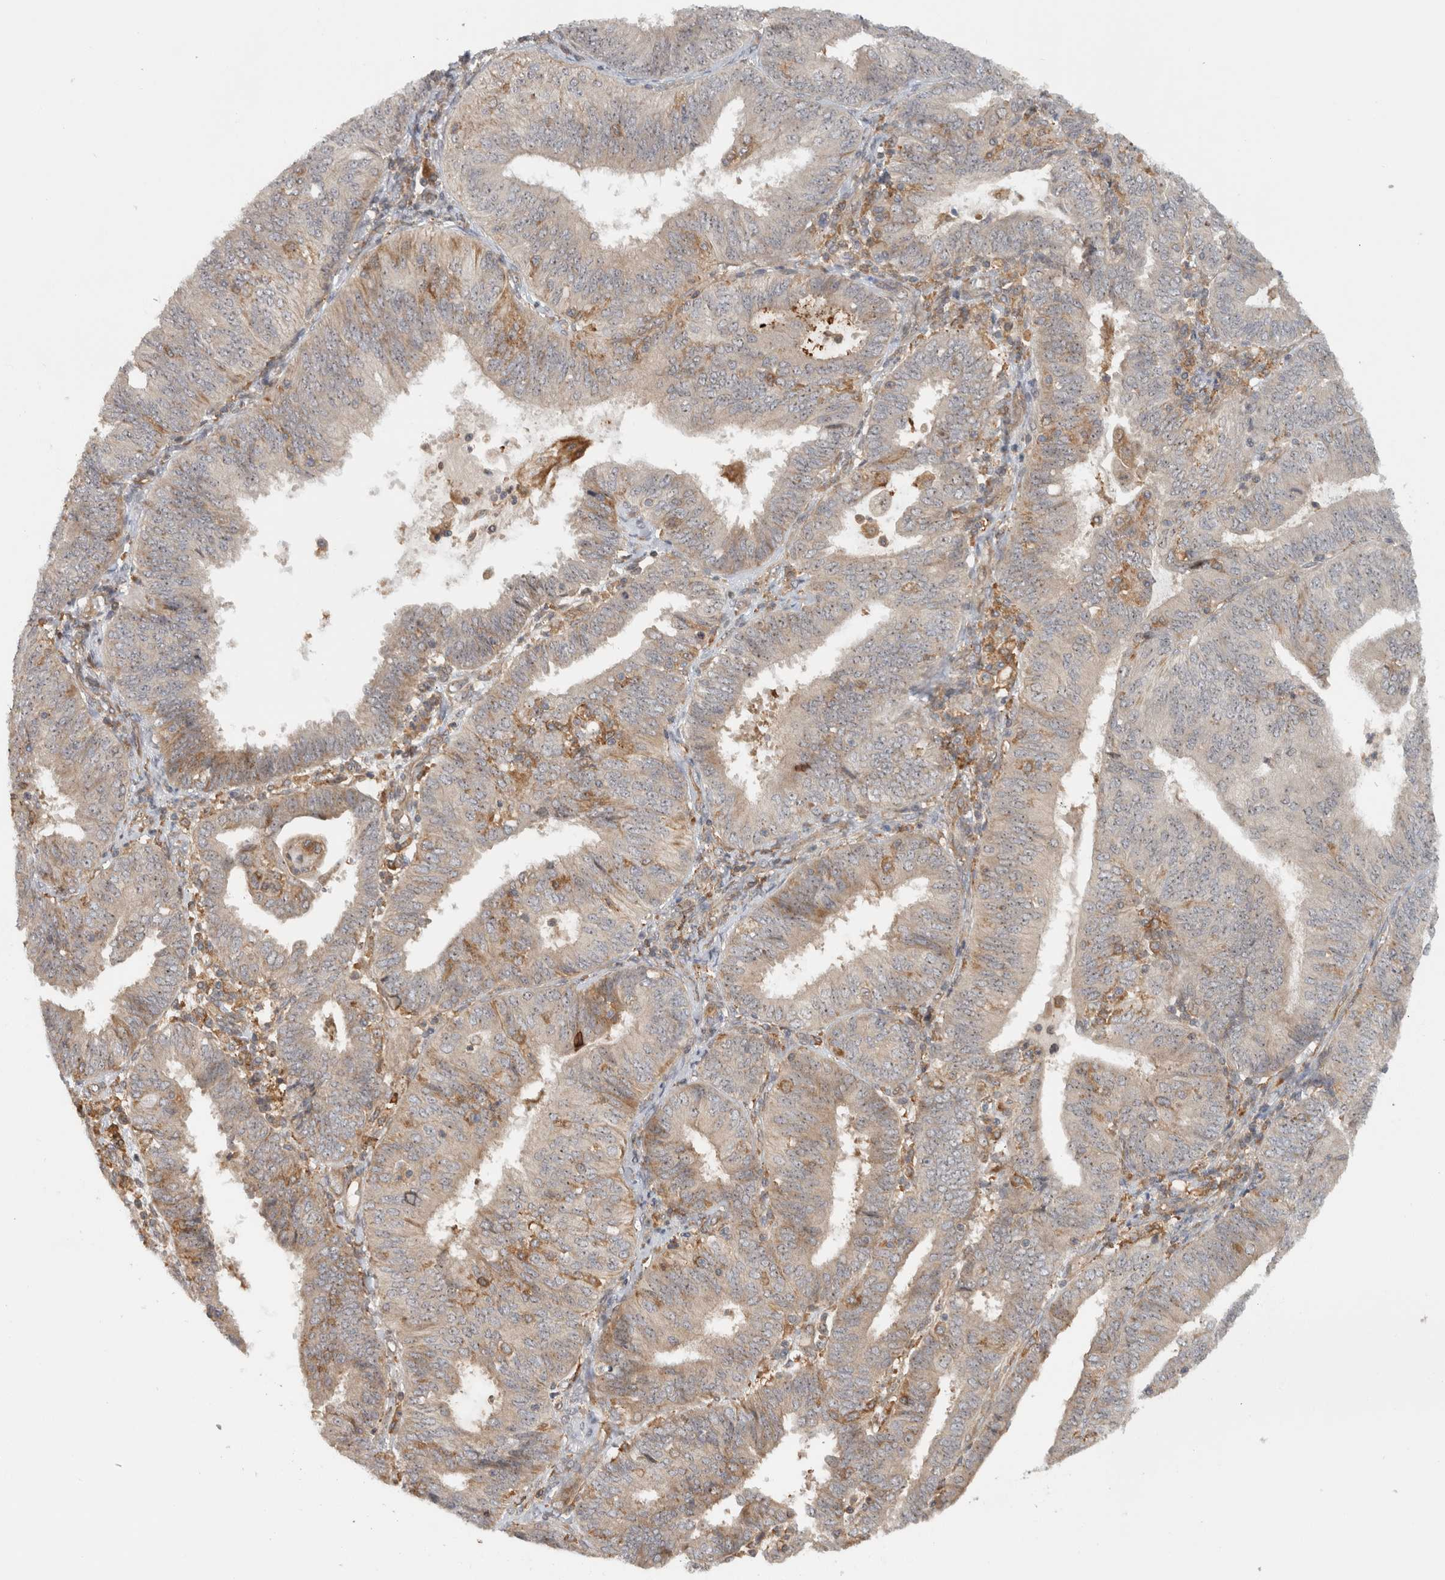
{"staining": {"intensity": "weak", "quantity": "<25%", "location": "cytoplasmic/membranous"}, "tissue": "endometrial cancer", "cell_type": "Tumor cells", "image_type": "cancer", "snomed": [{"axis": "morphology", "description": "Adenocarcinoma, NOS"}, {"axis": "topography", "description": "Endometrium"}], "caption": "Tumor cells show no significant protein staining in adenocarcinoma (endometrial).", "gene": "WASF2", "patient": {"sex": "female", "age": 58}}